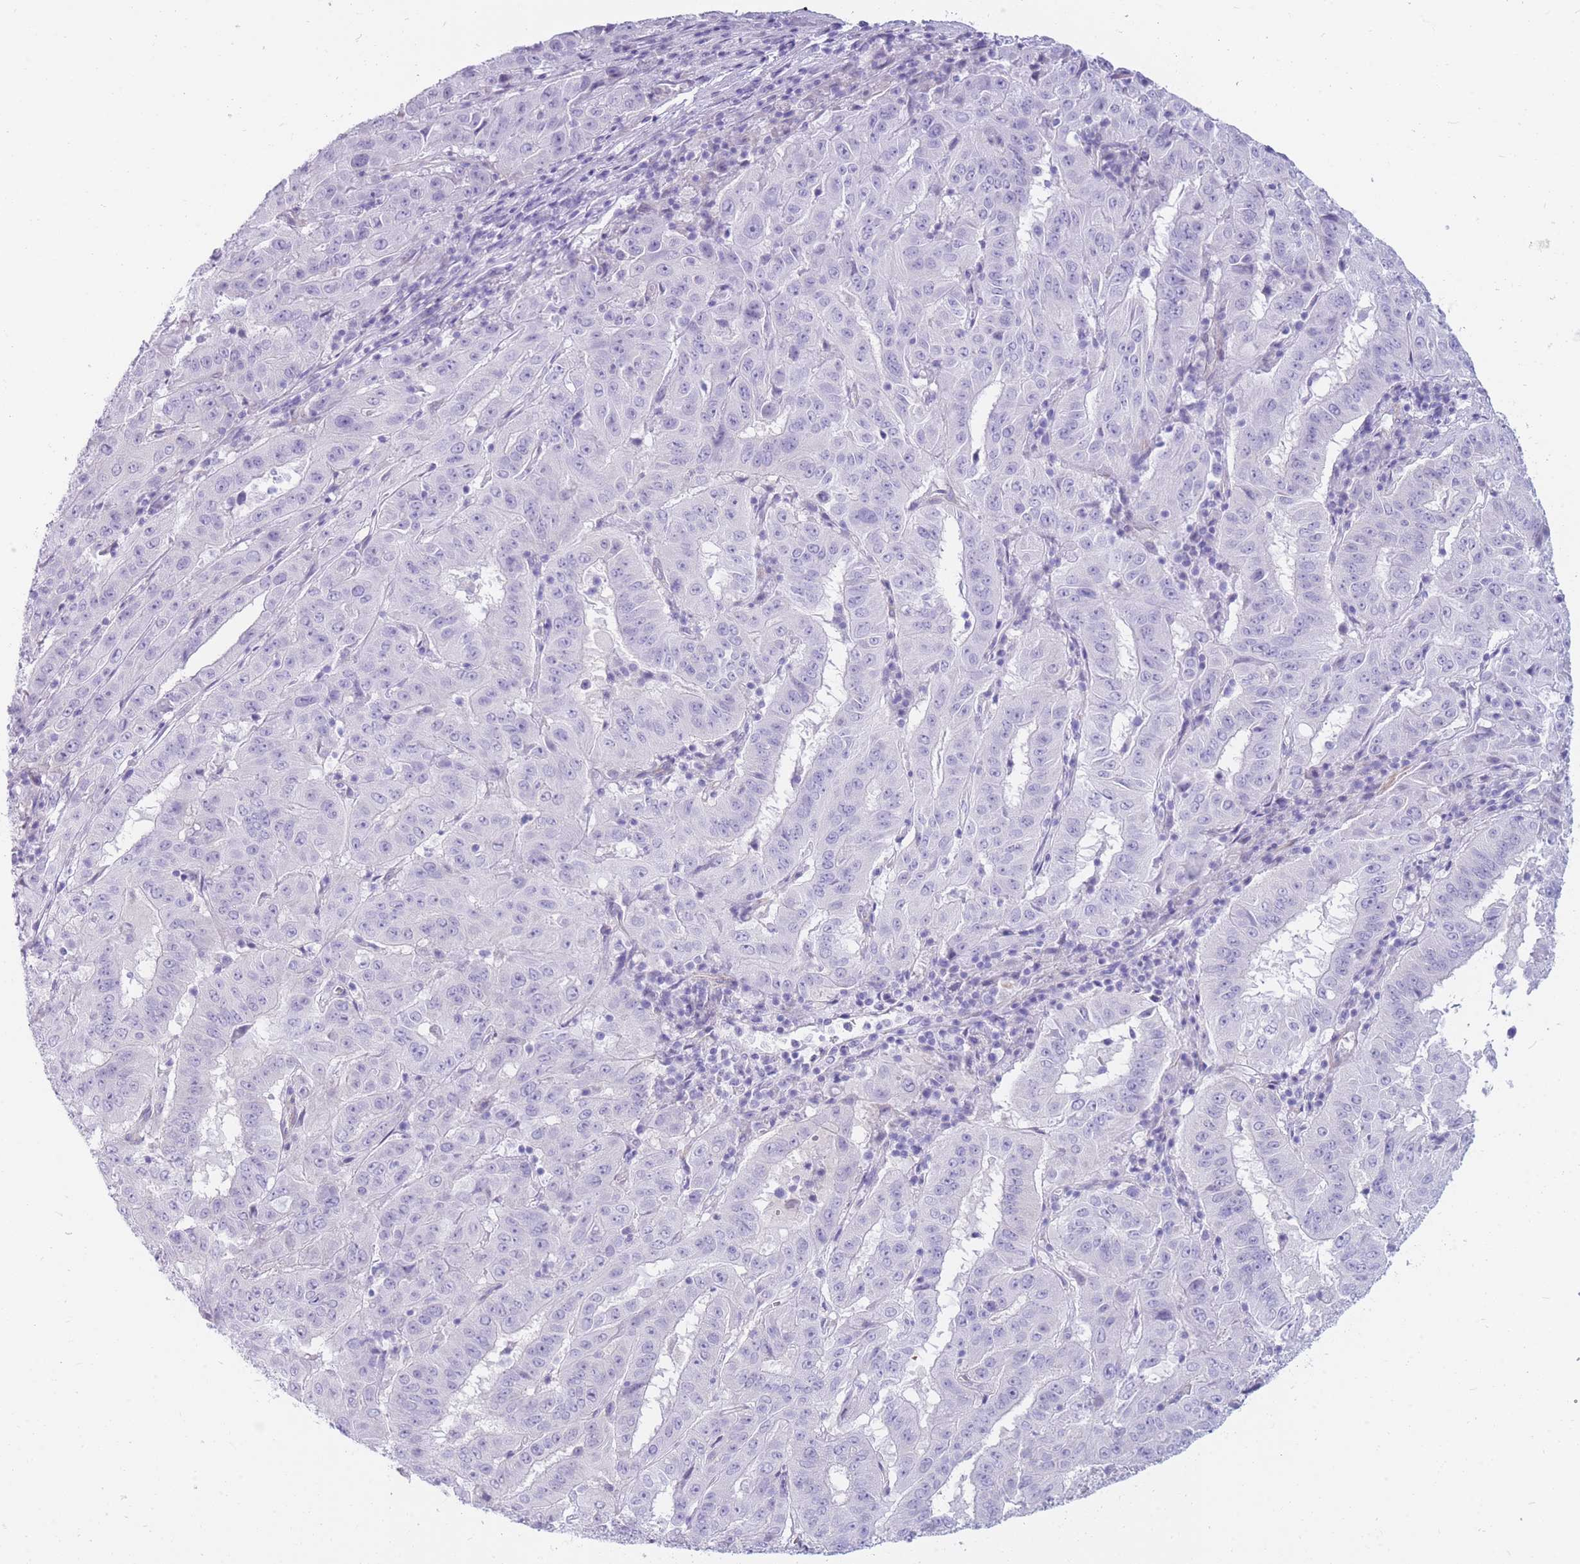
{"staining": {"intensity": "negative", "quantity": "none", "location": "none"}, "tissue": "pancreatic cancer", "cell_type": "Tumor cells", "image_type": "cancer", "snomed": [{"axis": "morphology", "description": "Adenocarcinoma, NOS"}, {"axis": "topography", "description": "Pancreas"}], "caption": "This is an immunohistochemistry (IHC) image of human adenocarcinoma (pancreatic). There is no positivity in tumor cells.", "gene": "MTSS2", "patient": {"sex": "male", "age": 63}}